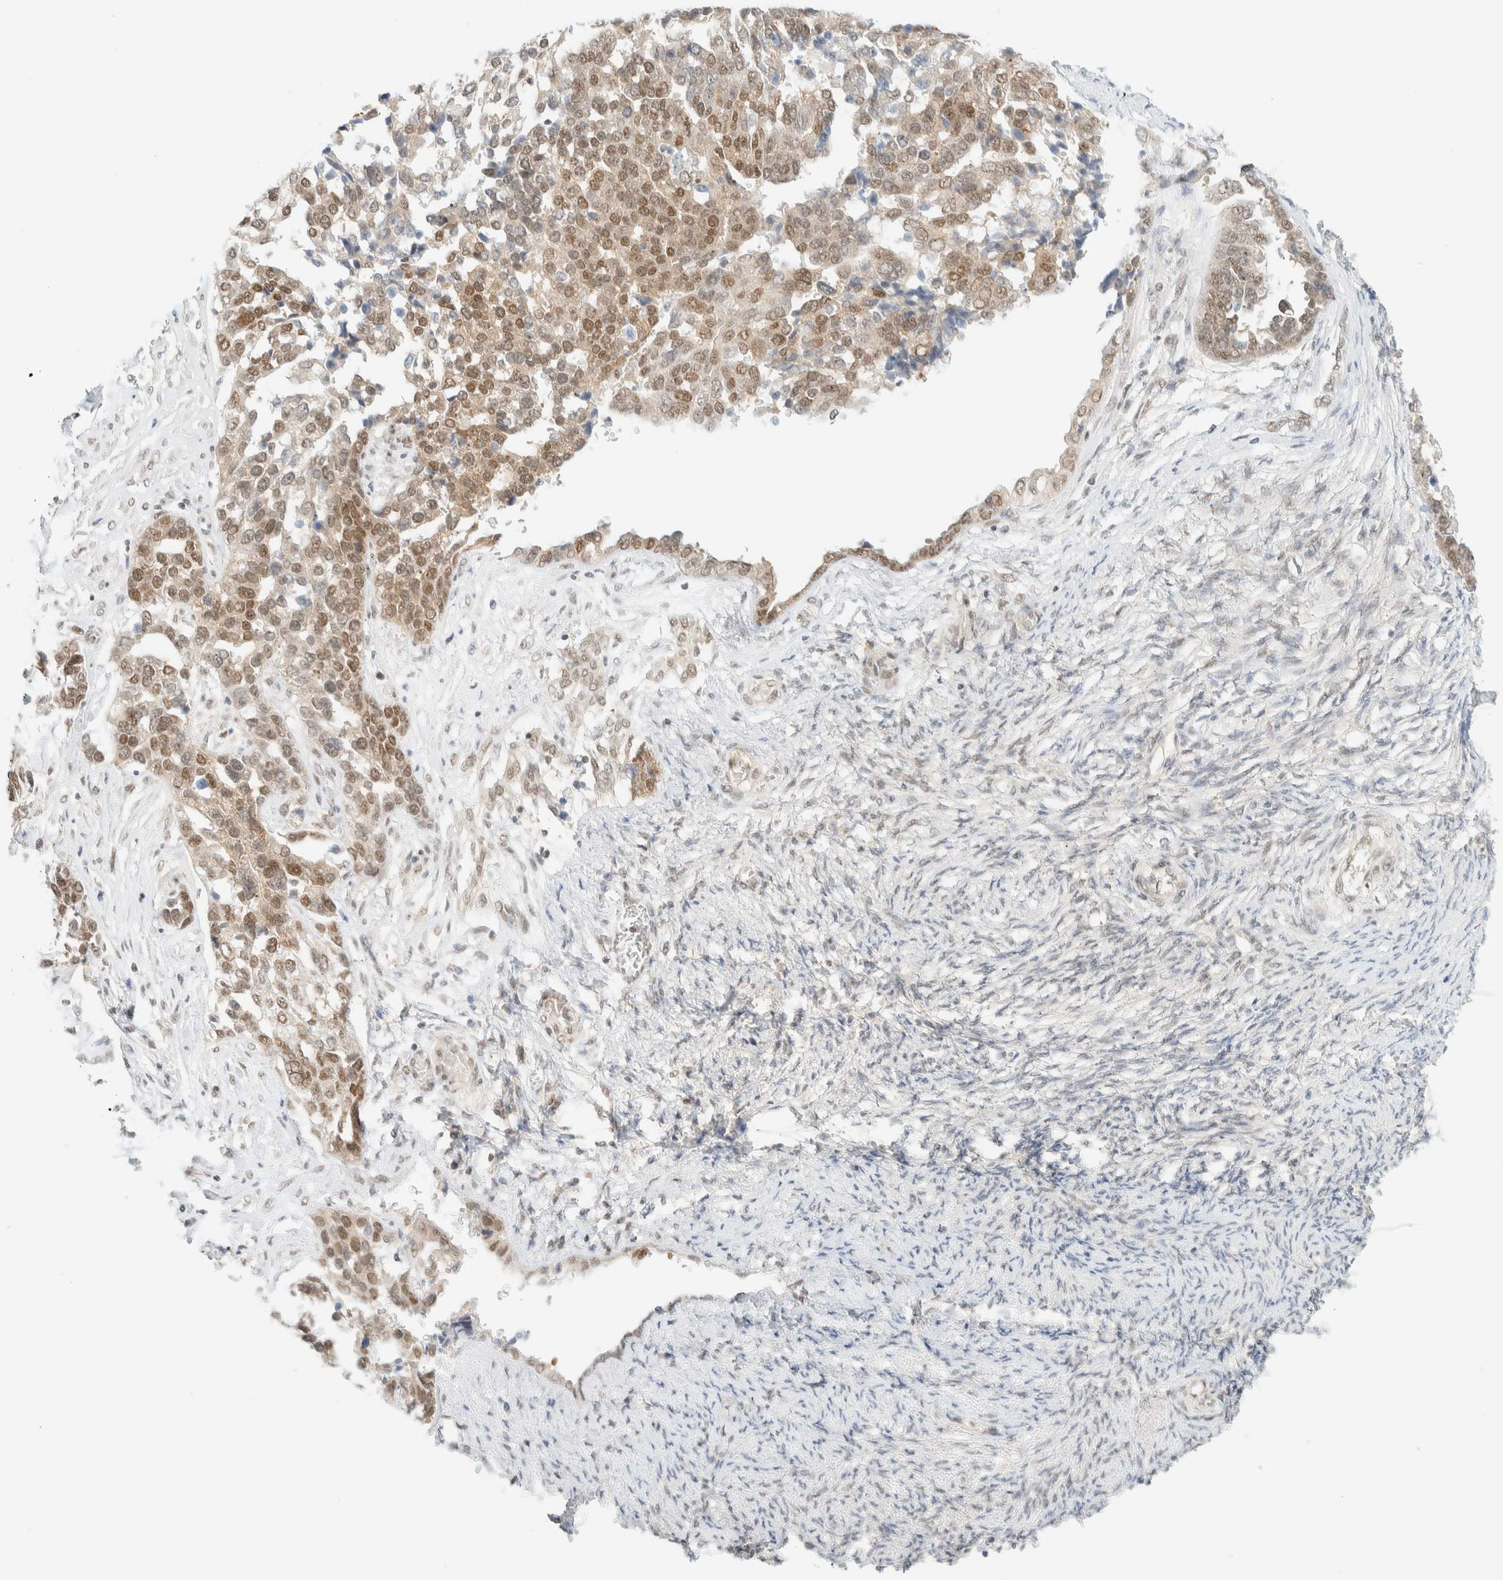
{"staining": {"intensity": "moderate", "quantity": ">75%", "location": "nuclear"}, "tissue": "ovarian cancer", "cell_type": "Tumor cells", "image_type": "cancer", "snomed": [{"axis": "morphology", "description": "Cystadenocarcinoma, serous, NOS"}, {"axis": "topography", "description": "Ovary"}], "caption": "Brown immunohistochemical staining in ovarian cancer exhibits moderate nuclear expression in approximately >75% of tumor cells. (brown staining indicates protein expression, while blue staining denotes nuclei).", "gene": "PYGO2", "patient": {"sex": "female", "age": 44}}